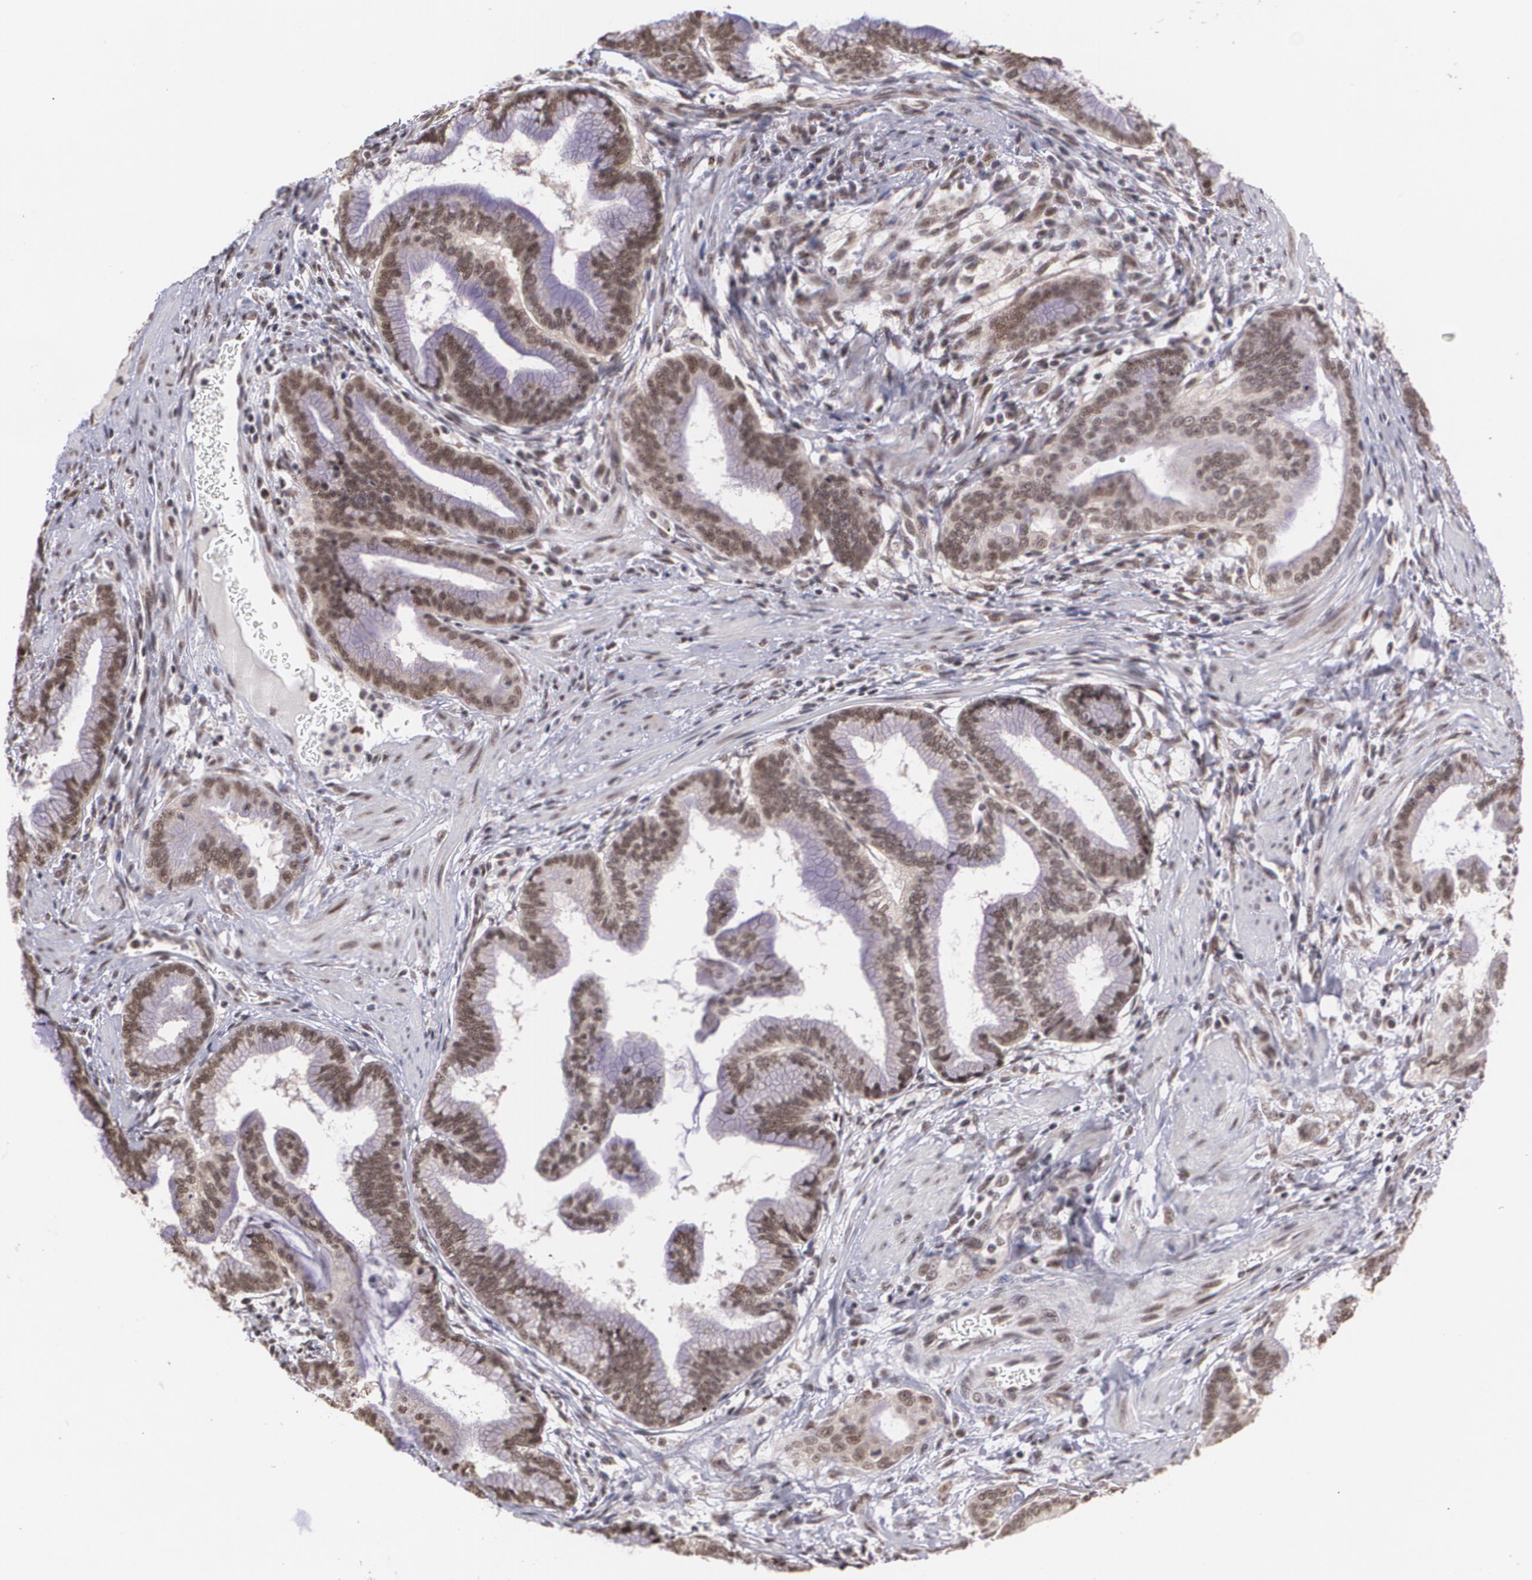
{"staining": {"intensity": "moderate", "quantity": ">75%", "location": "nuclear"}, "tissue": "pancreatic cancer", "cell_type": "Tumor cells", "image_type": "cancer", "snomed": [{"axis": "morphology", "description": "Adenocarcinoma, NOS"}, {"axis": "topography", "description": "Pancreas"}], "caption": "Immunohistochemistry (IHC) micrograph of human adenocarcinoma (pancreatic) stained for a protein (brown), which reveals medium levels of moderate nuclear expression in approximately >75% of tumor cells.", "gene": "C6orf15", "patient": {"sex": "female", "age": 64}}